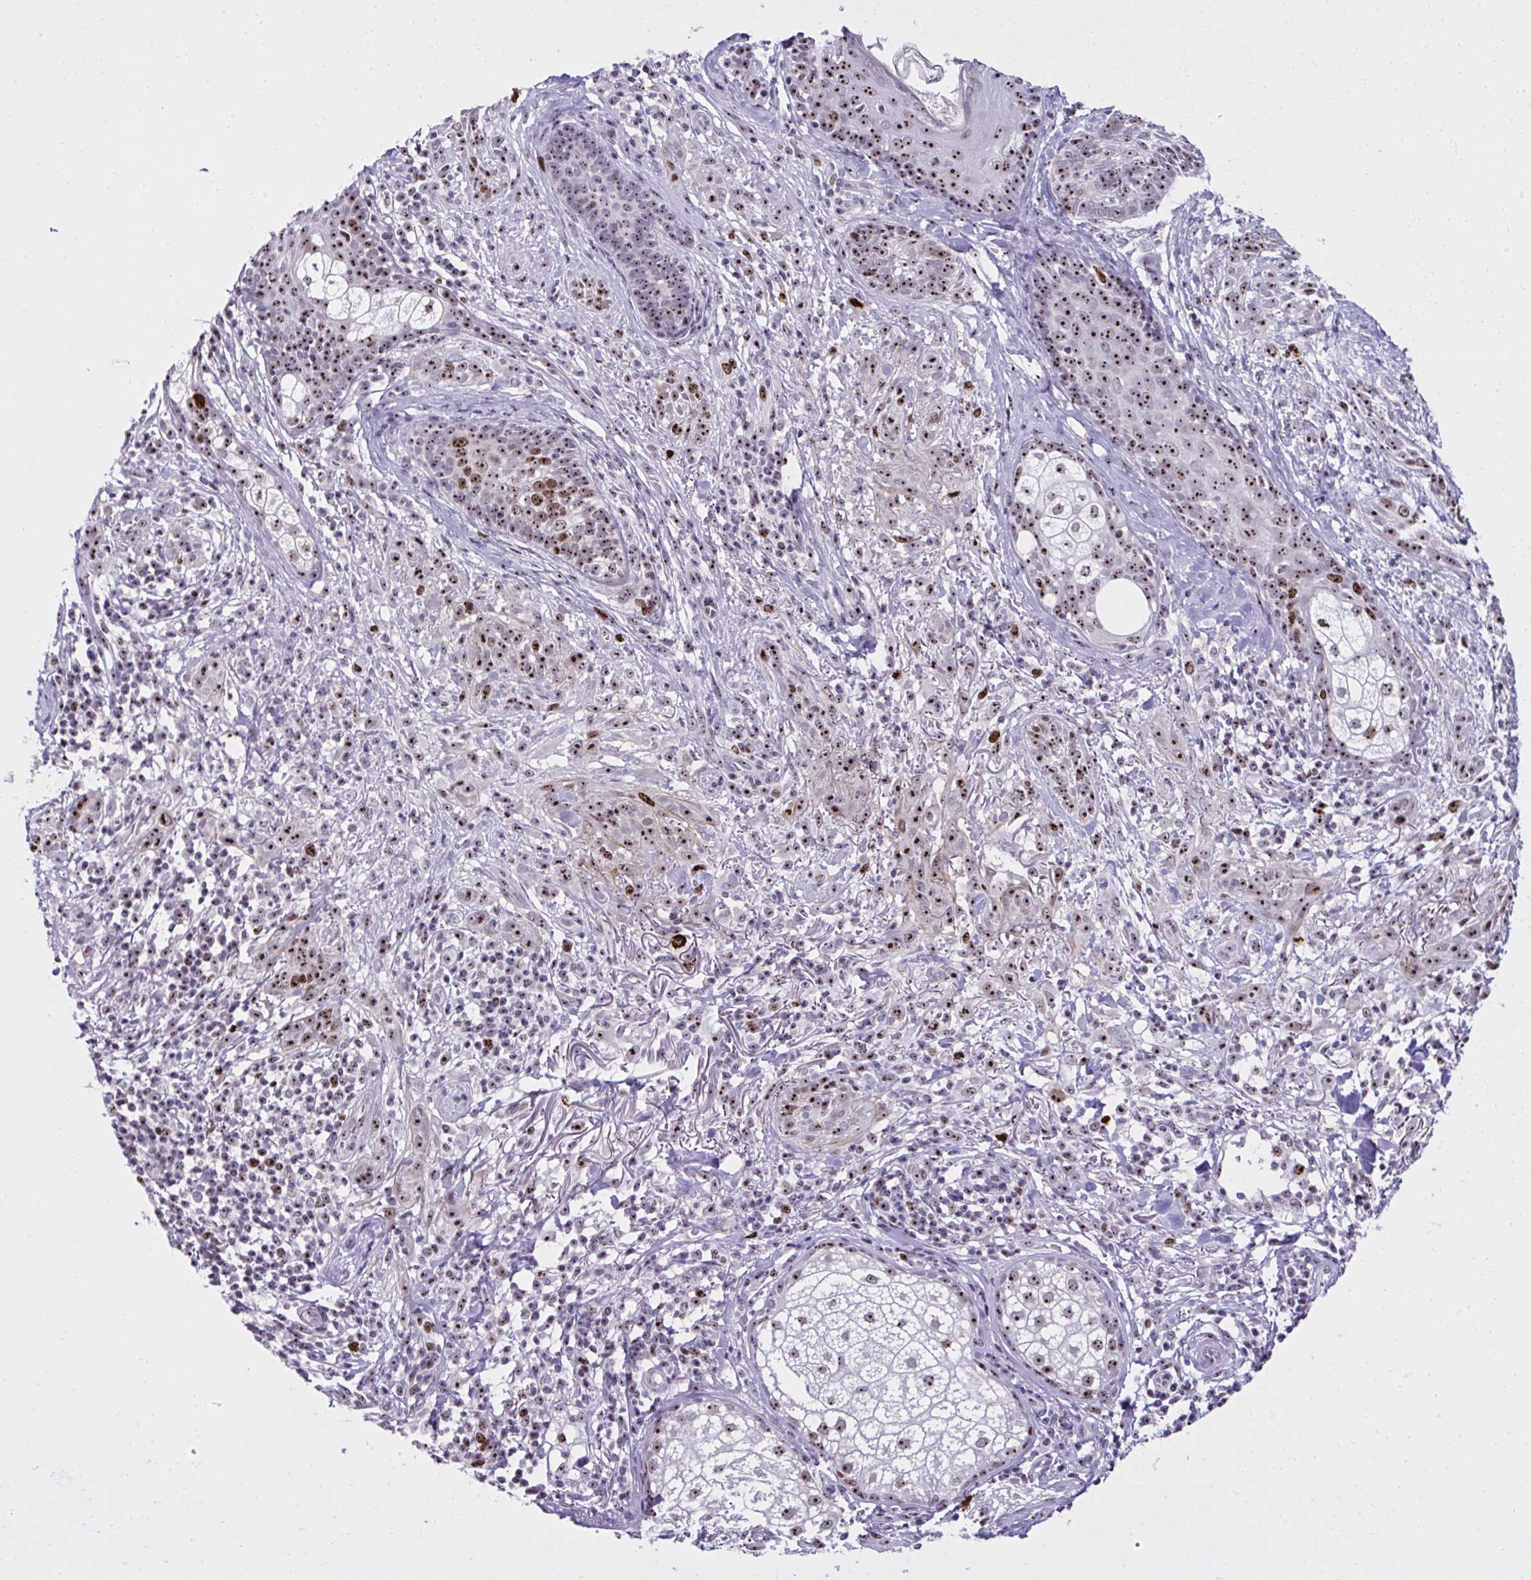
{"staining": {"intensity": "strong", "quantity": ">75%", "location": "nuclear"}, "tissue": "skin cancer", "cell_type": "Tumor cells", "image_type": "cancer", "snomed": [{"axis": "morphology", "description": "Basal cell carcinoma"}, {"axis": "topography", "description": "Skin"}], "caption": "Immunohistochemical staining of skin basal cell carcinoma exhibits high levels of strong nuclear staining in about >75% of tumor cells. (brown staining indicates protein expression, while blue staining denotes nuclei).", "gene": "CEP72", "patient": {"sex": "male", "age": 75}}